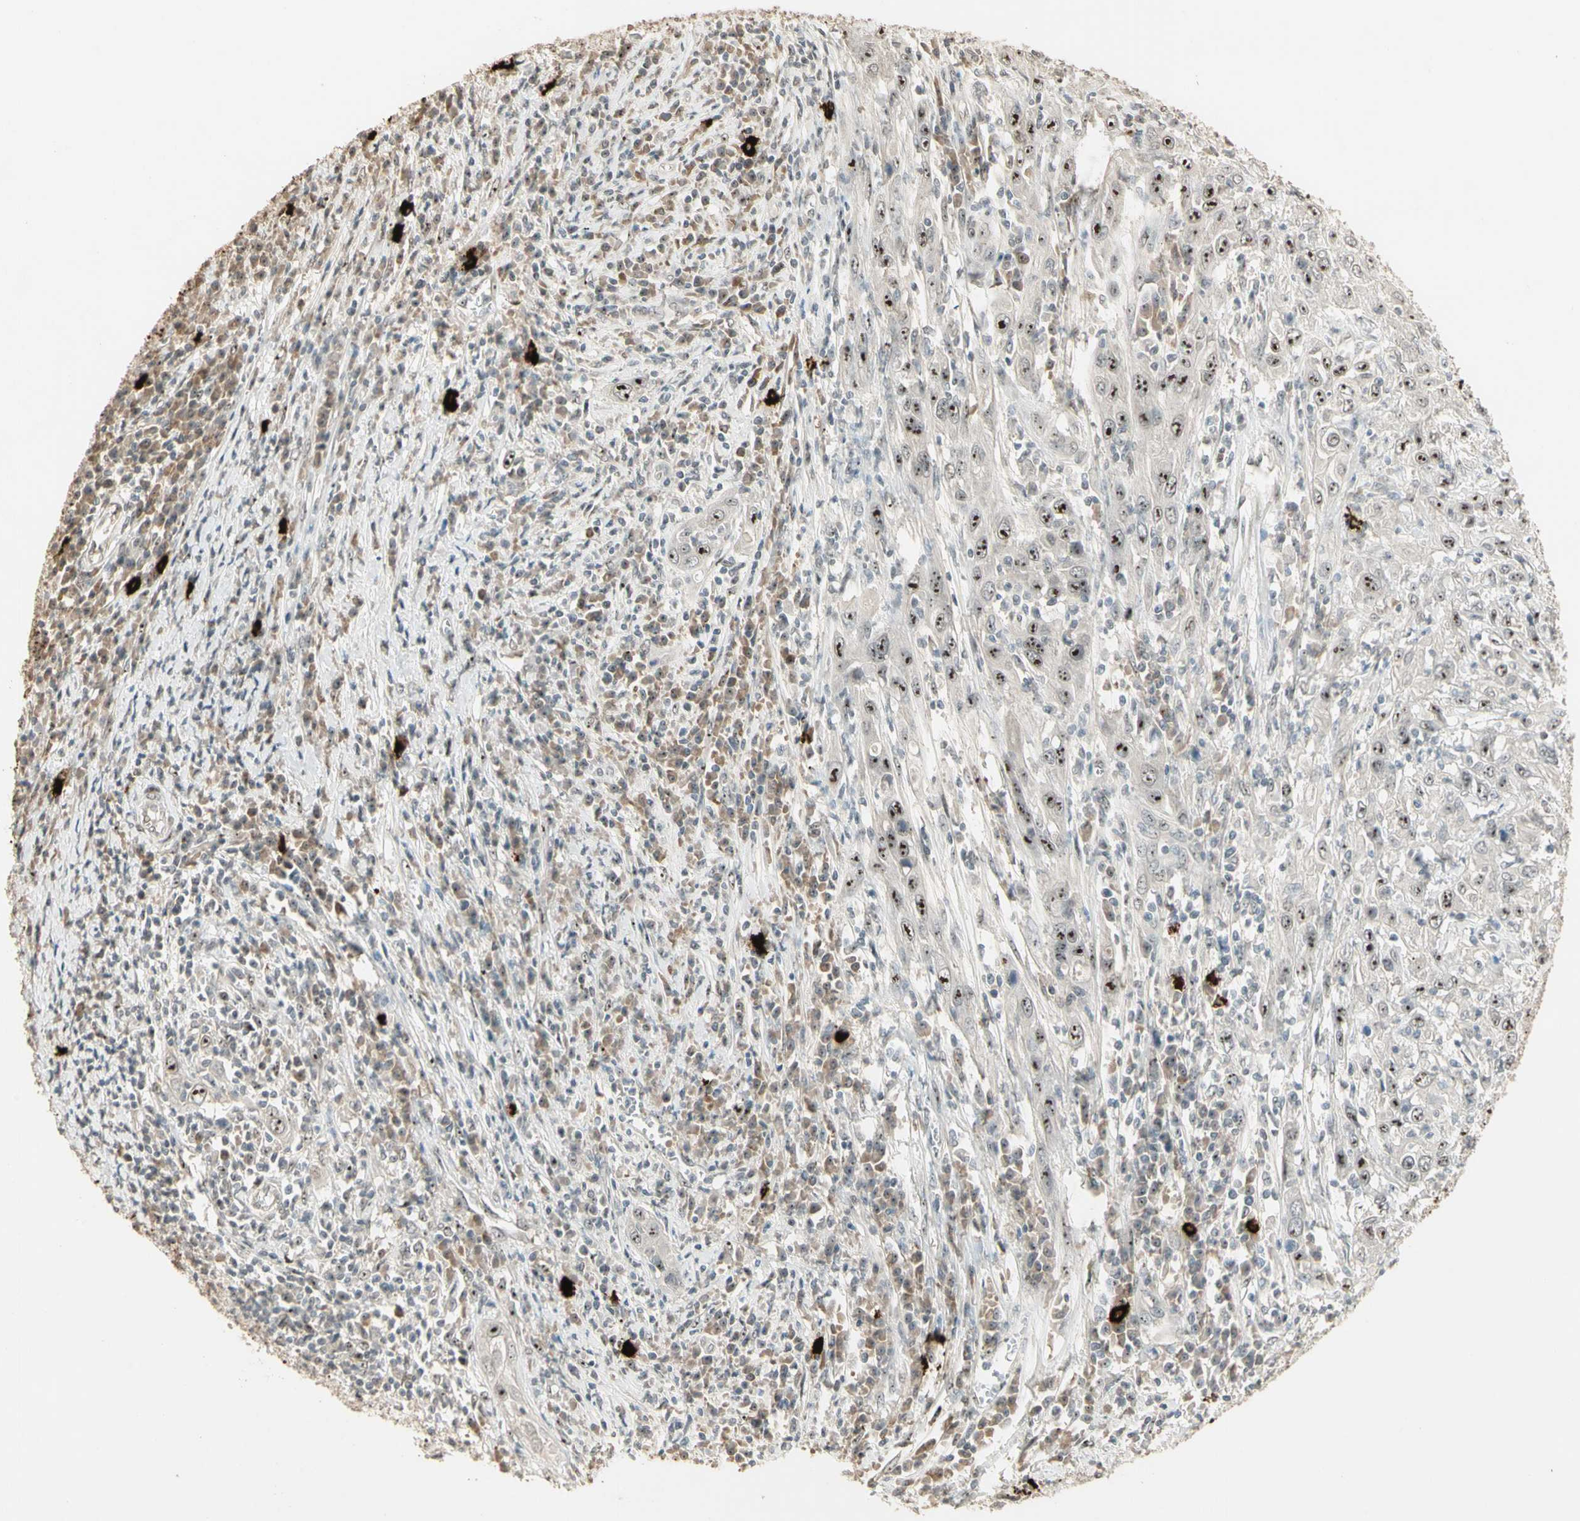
{"staining": {"intensity": "strong", "quantity": ">75%", "location": "nuclear"}, "tissue": "cervical cancer", "cell_type": "Tumor cells", "image_type": "cancer", "snomed": [{"axis": "morphology", "description": "Squamous cell carcinoma, NOS"}, {"axis": "topography", "description": "Cervix"}], "caption": "Immunohistochemical staining of human squamous cell carcinoma (cervical) shows strong nuclear protein staining in about >75% of tumor cells.", "gene": "ETV4", "patient": {"sex": "female", "age": 46}}